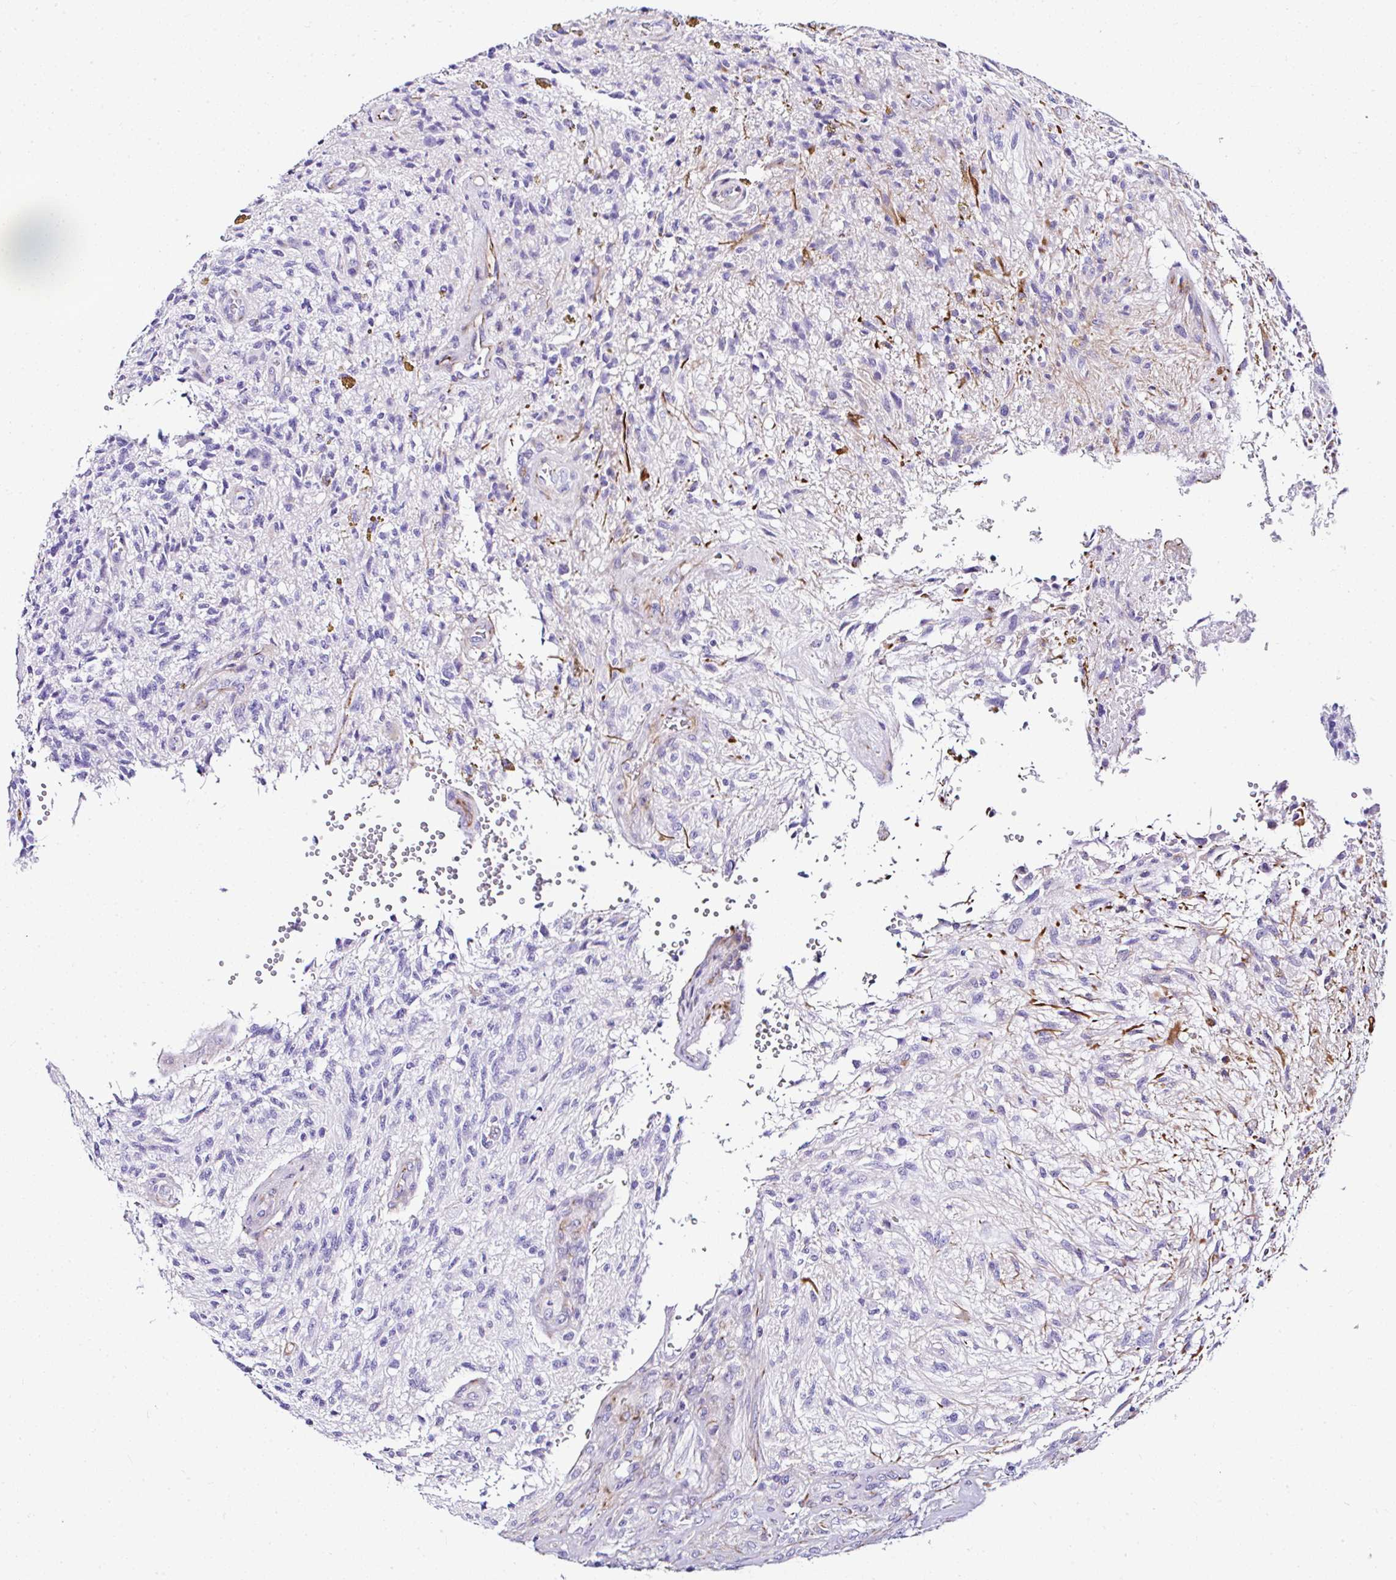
{"staining": {"intensity": "negative", "quantity": "none", "location": "none"}, "tissue": "glioma", "cell_type": "Tumor cells", "image_type": "cancer", "snomed": [{"axis": "morphology", "description": "Glioma, malignant, High grade"}, {"axis": "topography", "description": "Brain"}], "caption": "The immunohistochemistry micrograph has no significant staining in tumor cells of malignant glioma (high-grade) tissue. The staining was performed using DAB (3,3'-diaminobenzidine) to visualize the protein expression in brown, while the nuclei were stained in blue with hematoxylin (Magnification: 20x).", "gene": "DEPDC5", "patient": {"sex": "male", "age": 56}}